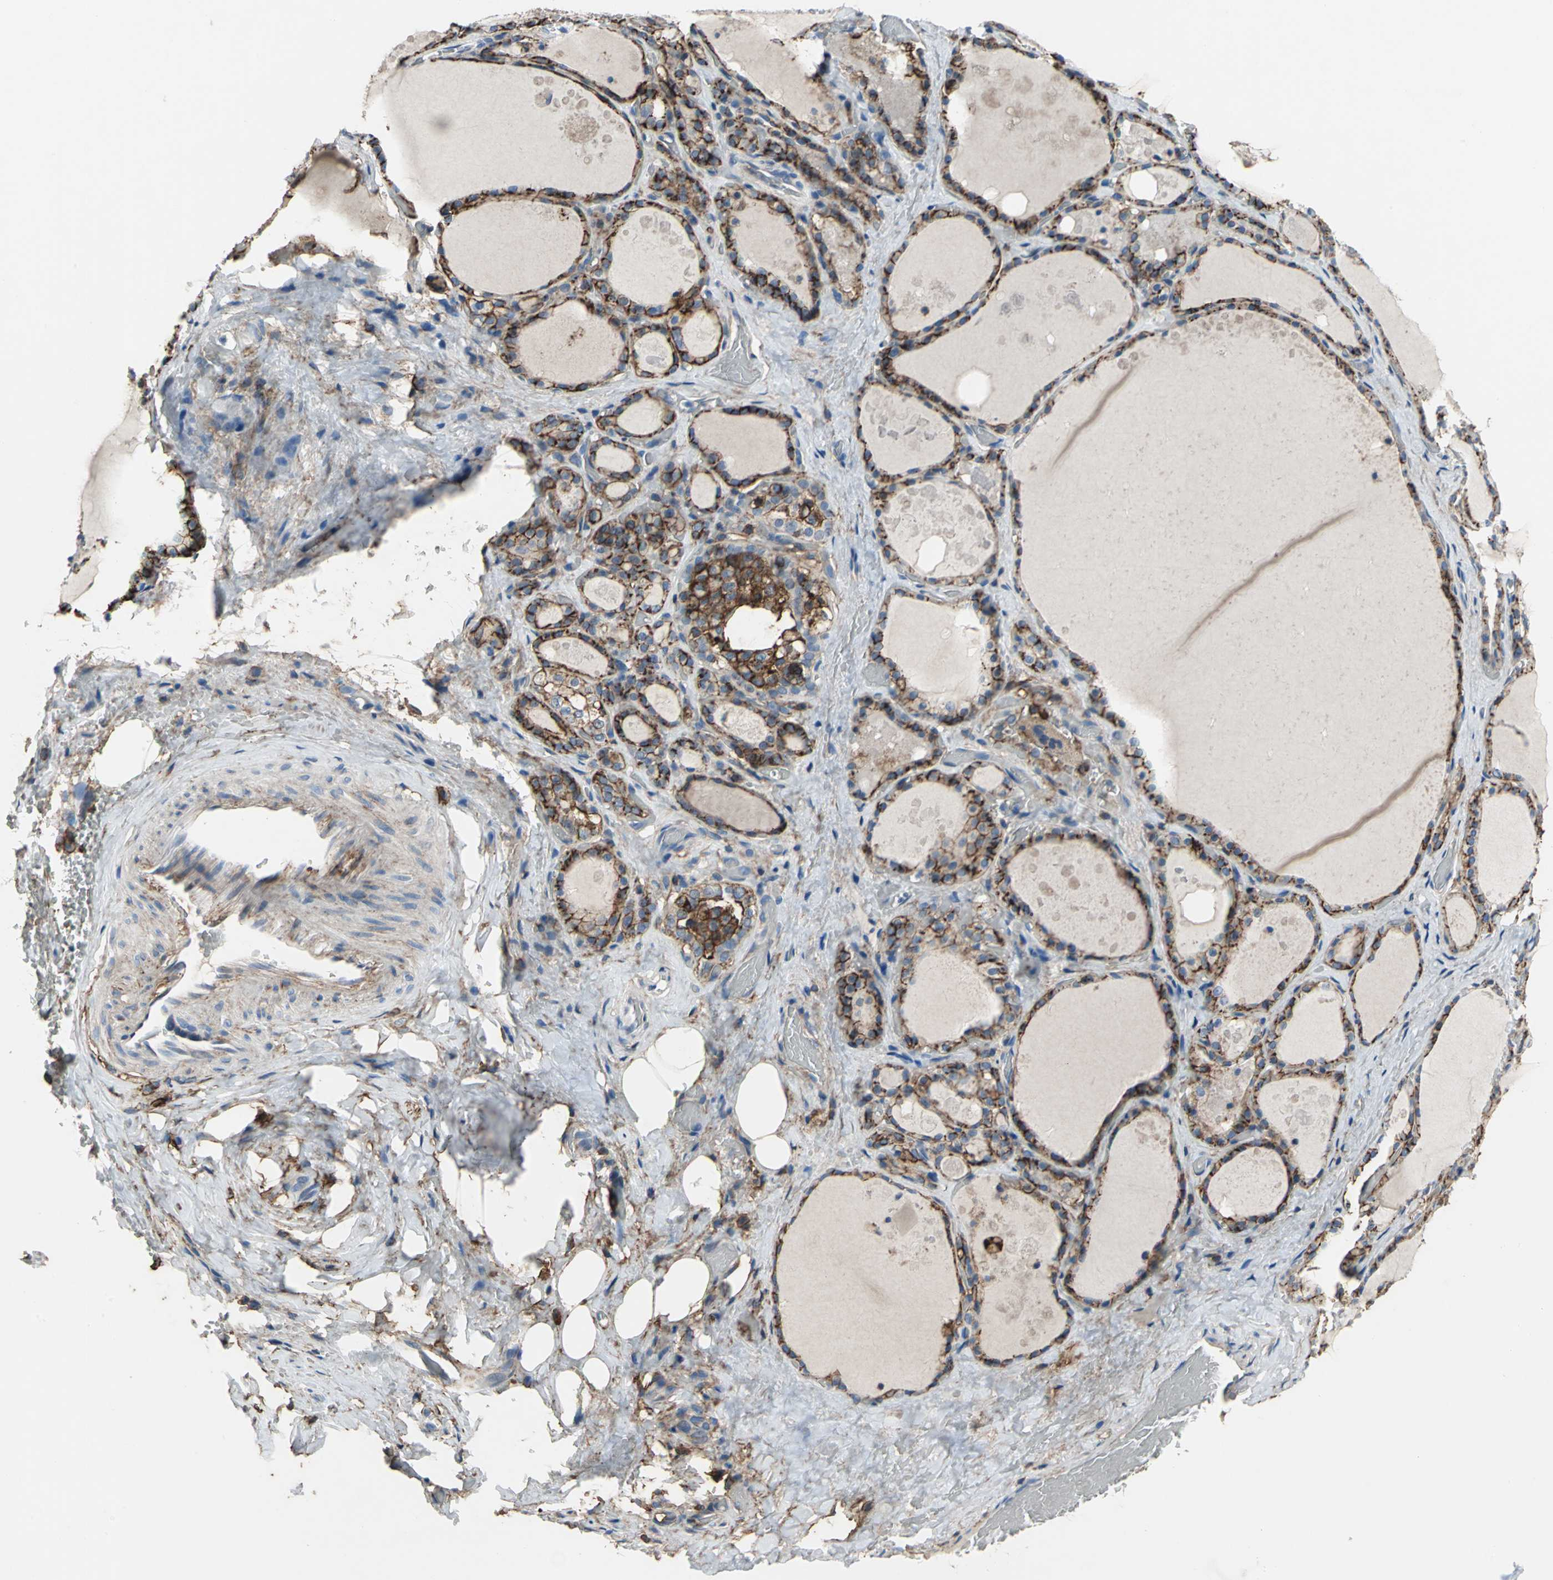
{"staining": {"intensity": "strong", "quantity": ">75%", "location": "cytoplasmic/membranous"}, "tissue": "thyroid gland", "cell_type": "Glandular cells", "image_type": "normal", "snomed": [{"axis": "morphology", "description": "Normal tissue, NOS"}, {"axis": "topography", "description": "Thyroid gland"}], "caption": "Immunohistochemistry (IHC) image of unremarkable thyroid gland stained for a protein (brown), which demonstrates high levels of strong cytoplasmic/membranous positivity in approximately >75% of glandular cells.", "gene": "CD44", "patient": {"sex": "male", "age": 61}}